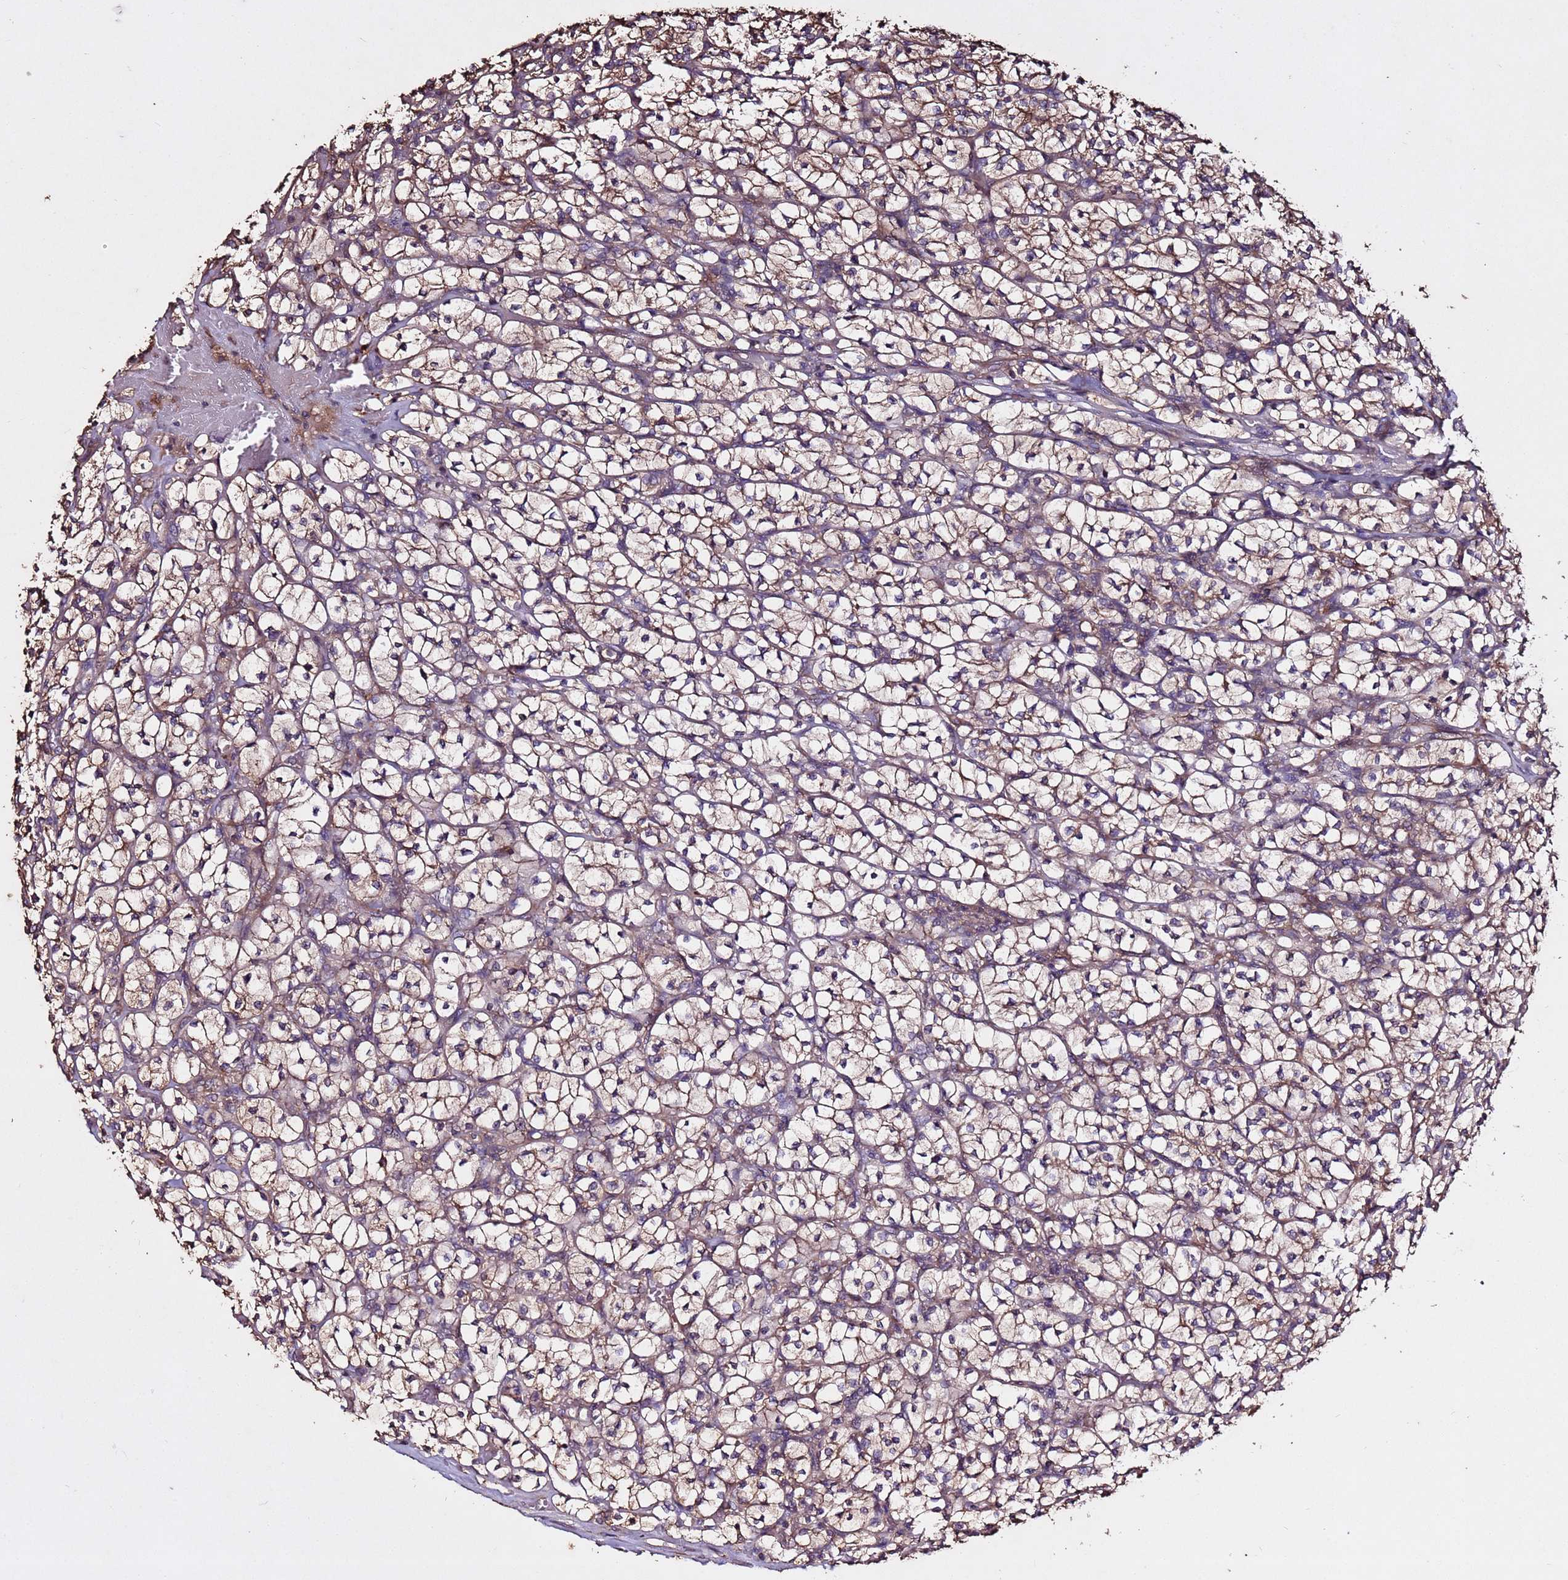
{"staining": {"intensity": "weak", "quantity": ">75%", "location": "cytoplasmic/membranous"}, "tissue": "renal cancer", "cell_type": "Tumor cells", "image_type": "cancer", "snomed": [{"axis": "morphology", "description": "Adenocarcinoma, NOS"}, {"axis": "topography", "description": "Kidney"}], "caption": "Approximately >75% of tumor cells in human renal adenocarcinoma exhibit weak cytoplasmic/membranous protein expression as visualized by brown immunohistochemical staining.", "gene": "RPS15A", "patient": {"sex": "female", "age": 64}}